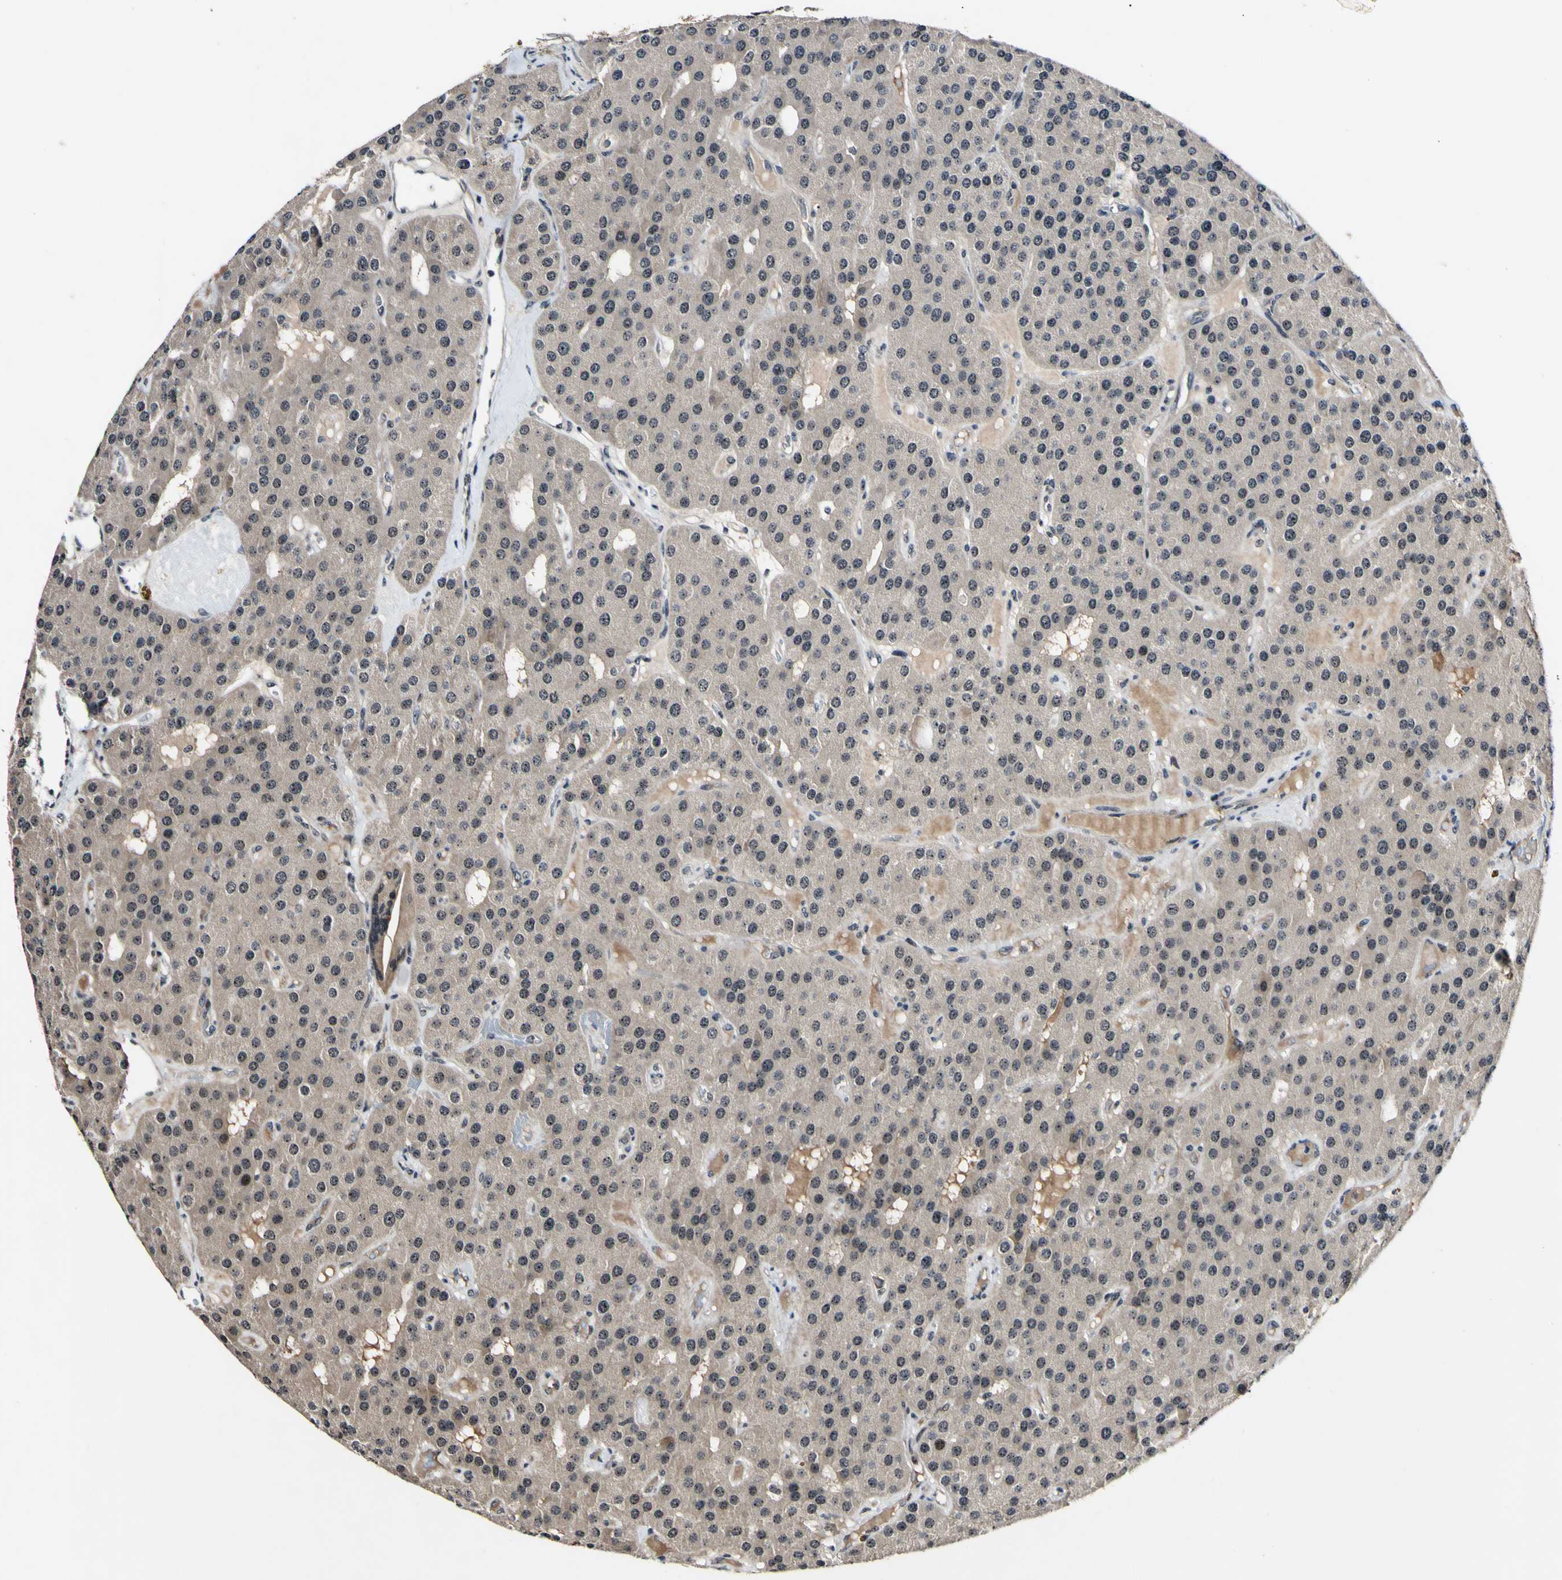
{"staining": {"intensity": "strong", "quantity": "25%-75%", "location": "nuclear"}, "tissue": "parathyroid gland", "cell_type": "Glandular cells", "image_type": "normal", "snomed": [{"axis": "morphology", "description": "Normal tissue, NOS"}, {"axis": "morphology", "description": "Adenoma, NOS"}, {"axis": "topography", "description": "Parathyroid gland"}], "caption": "Protein expression analysis of normal parathyroid gland demonstrates strong nuclear positivity in about 25%-75% of glandular cells. The protein of interest is shown in brown color, while the nuclei are stained blue.", "gene": "POLR2F", "patient": {"sex": "female", "age": 86}}